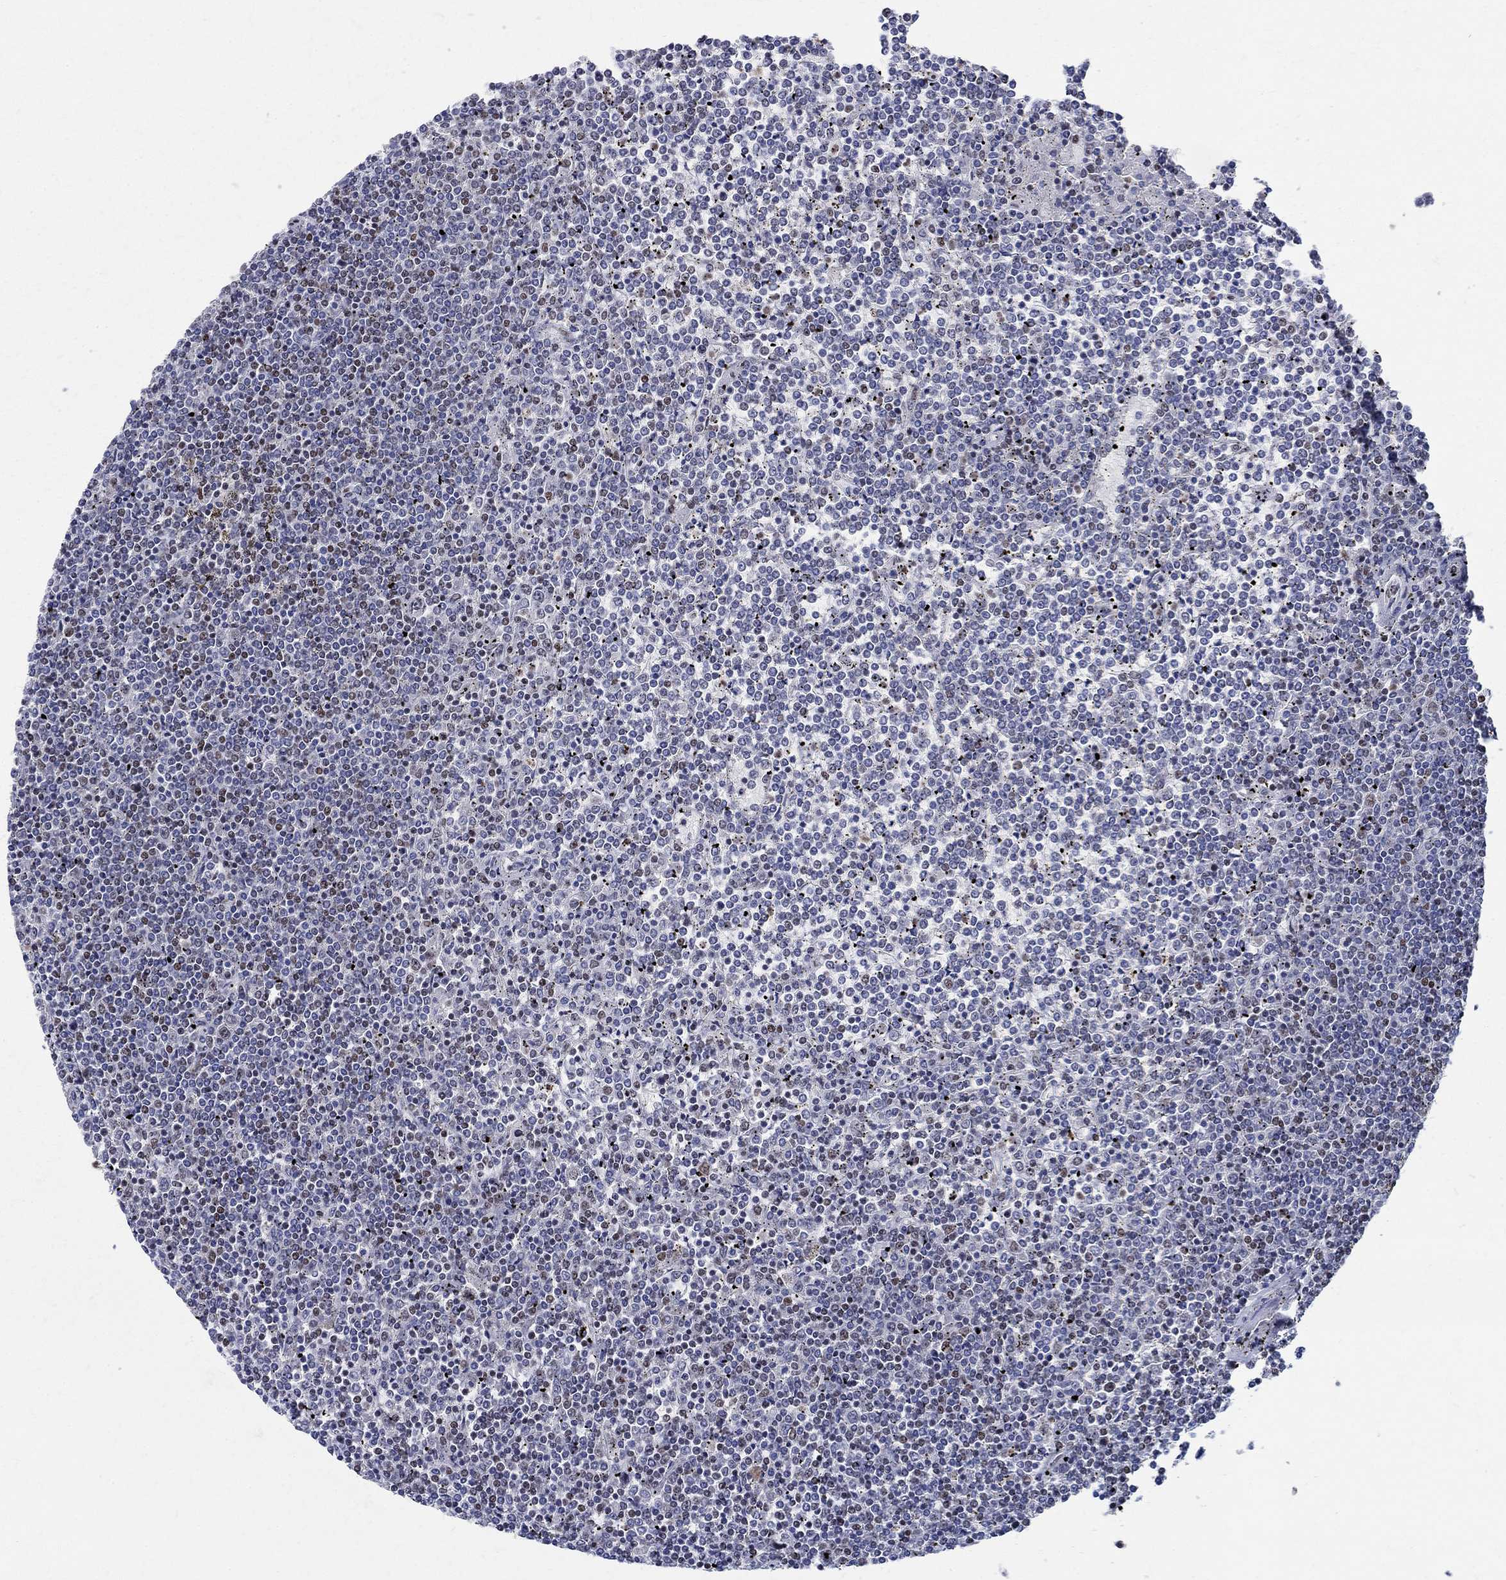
{"staining": {"intensity": "negative", "quantity": "none", "location": "none"}, "tissue": "lymphoma", "cell_type": "Tumor cells", "image_type": "cancer", "snomed": [{"axis": "morphology", "description": "Malignant lymphoma, non-Hodgkin's type, Low grade"}, {"axis": "topography", "description": "Spleen"}], "caption": "DAB immunohistochemical staining of malignant lymphoma, non-Hodgkin's type (low-grade) shows no significant staining in tumor cells.", "gene": "FBXO16", "patient": {"sex": "female", "age": 19}}